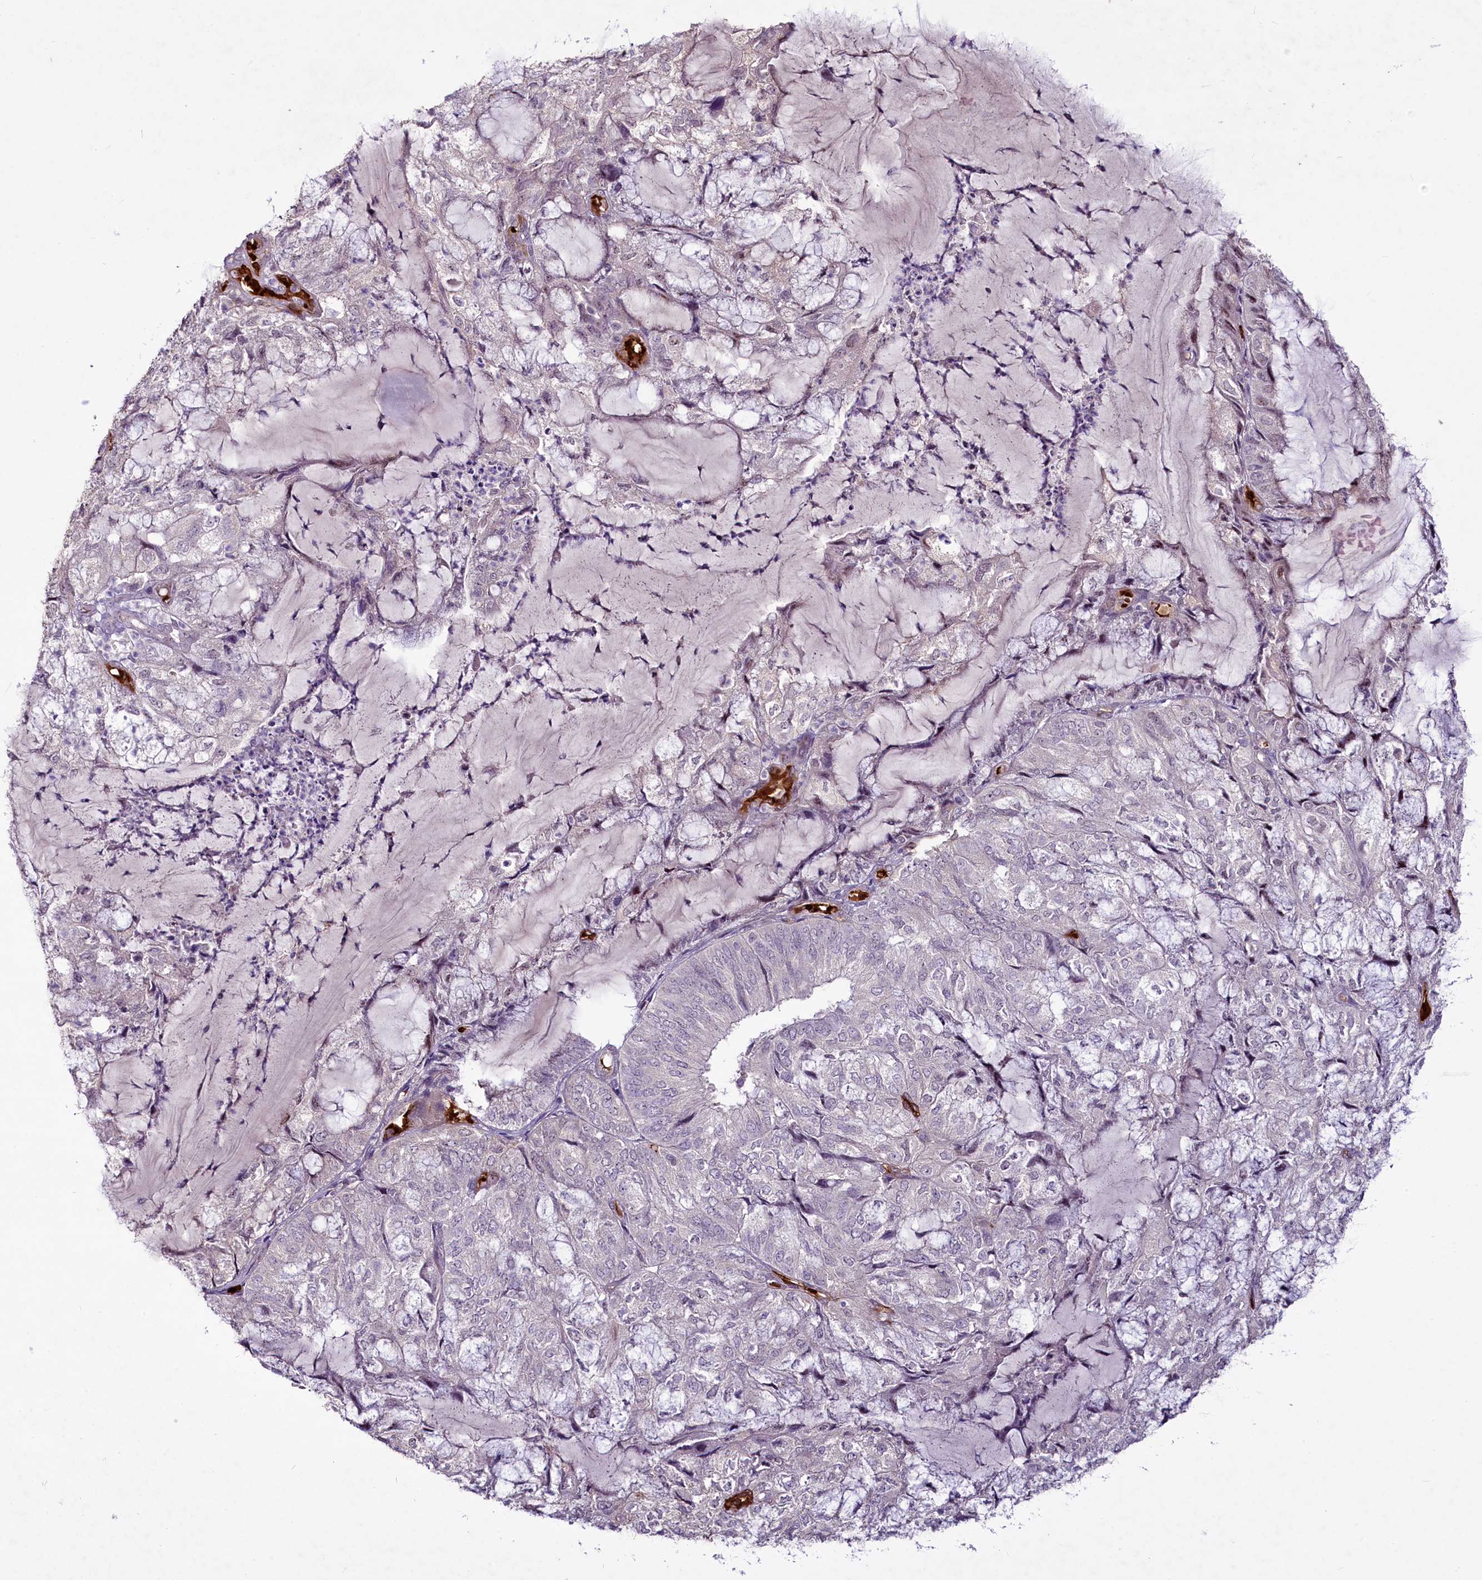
{"staining": {"intensity": "negative", "quantity": "none", "location": "none"}, "tissue": "endometrial cancer", "cell_type": "Tumor cells", "image_type": "cancer", "snomed": [{"axis": "morphology", "description": "Adenocarcinoma, NOS"}, {"axis": "topography", "description": "Endometrium"}], "caption": "Tumor cells show no significant positivity in endometrial cancer (adenocarcinoma).", "gene": "SUSD3", "patient": {"sex": "female", "age": 81}}